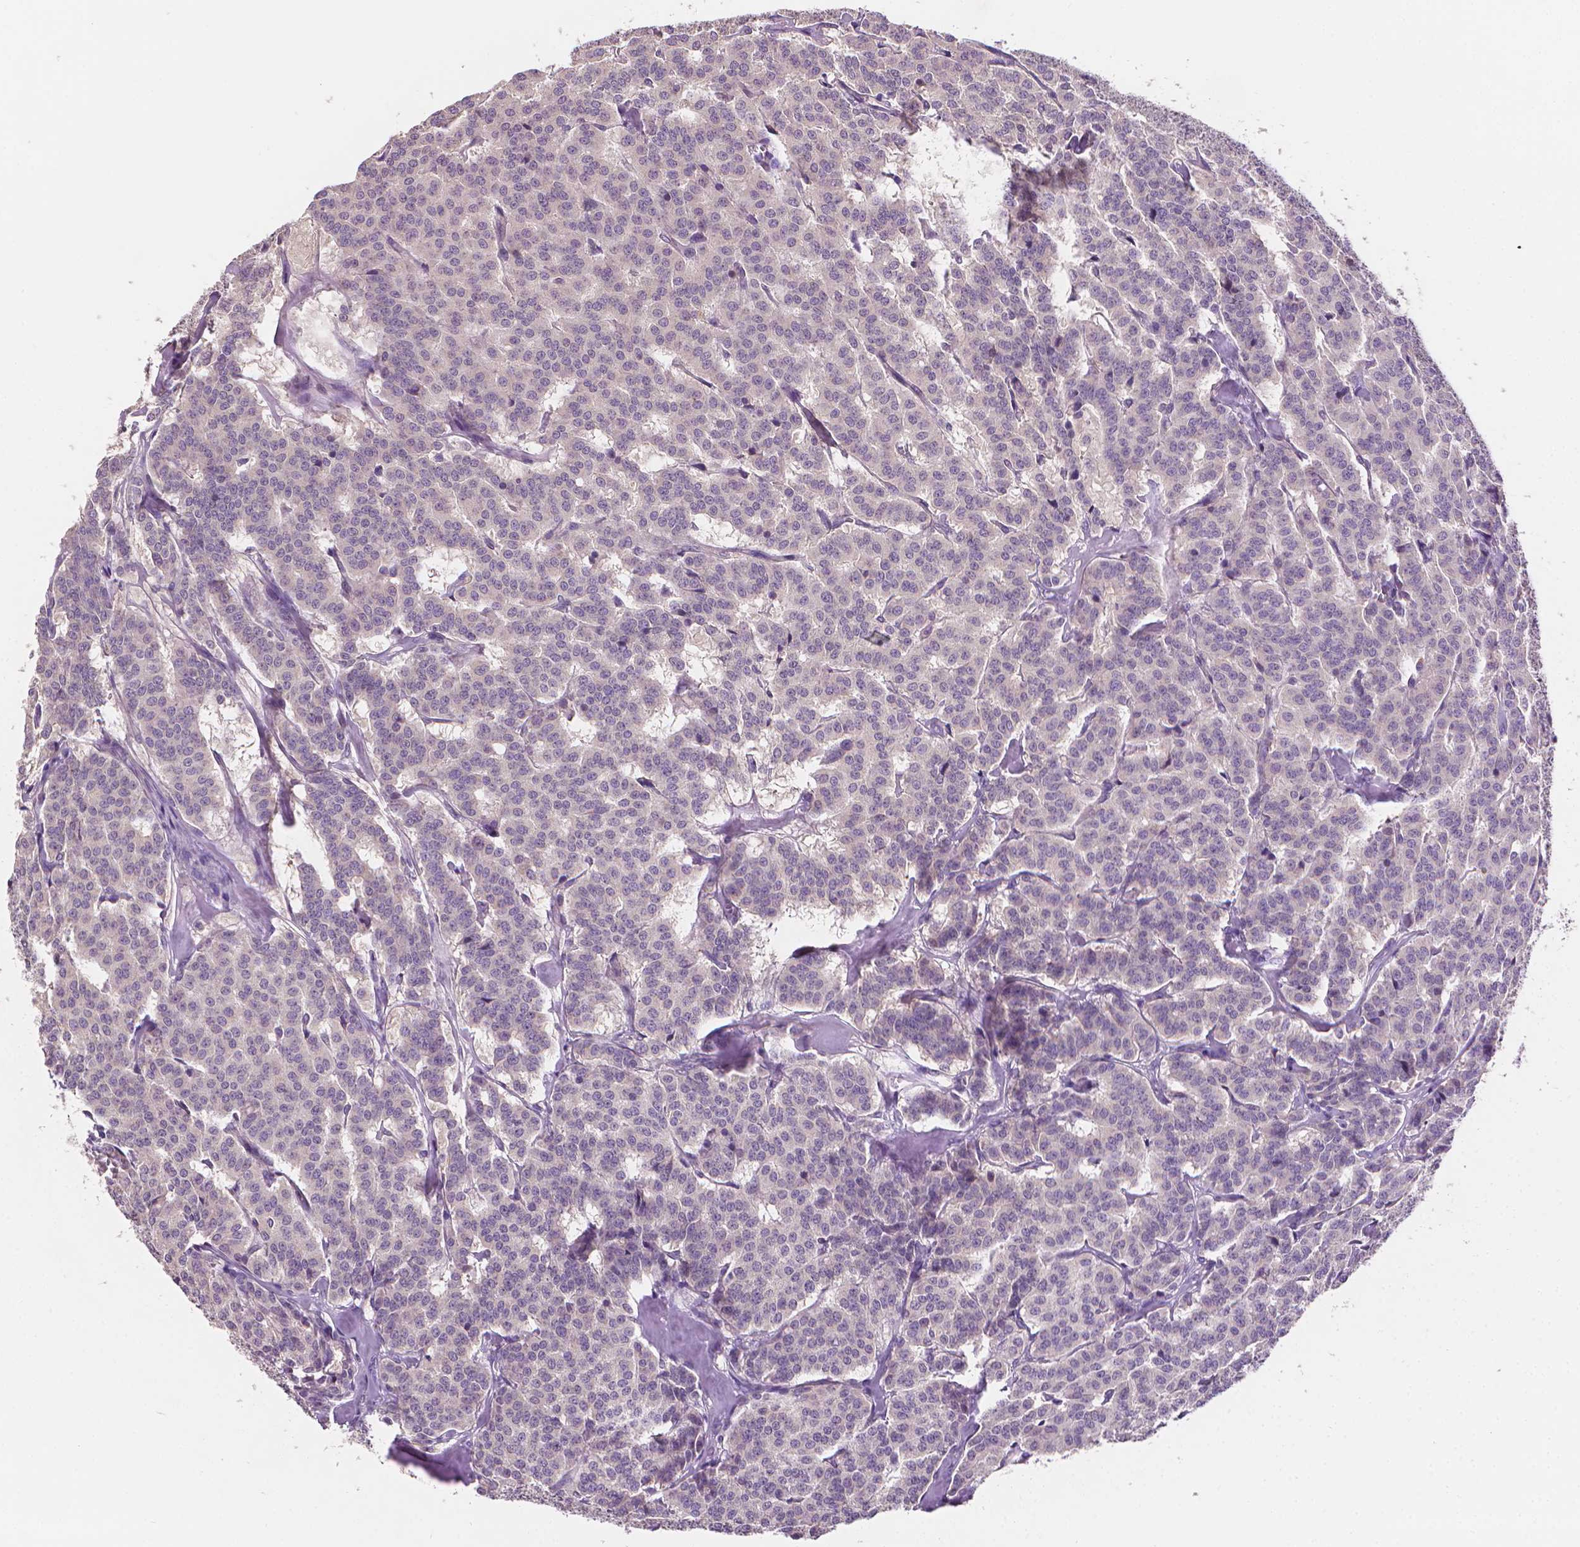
{"staining": {"intensity": "negative", "quantity": "none", "location": "none"}, "tissue": "carcinoid", "cell_type": "Tumor cells", "image_type": "cancer", "snomed": [{"axis": "morphology", "description": "Normal tissue, NOS"}, {"axis": "morphology", "description": "Carcinoid, malignant, NOS"}, {"axis": "topography", "description": "Lung"}], "caption": "Image shows no significant protein positivity in tumor cells of malignant carcinoid. Nuclei are stained in blue.", "gene": "FASN", "patient": {"sex": "female", "age": 46}}